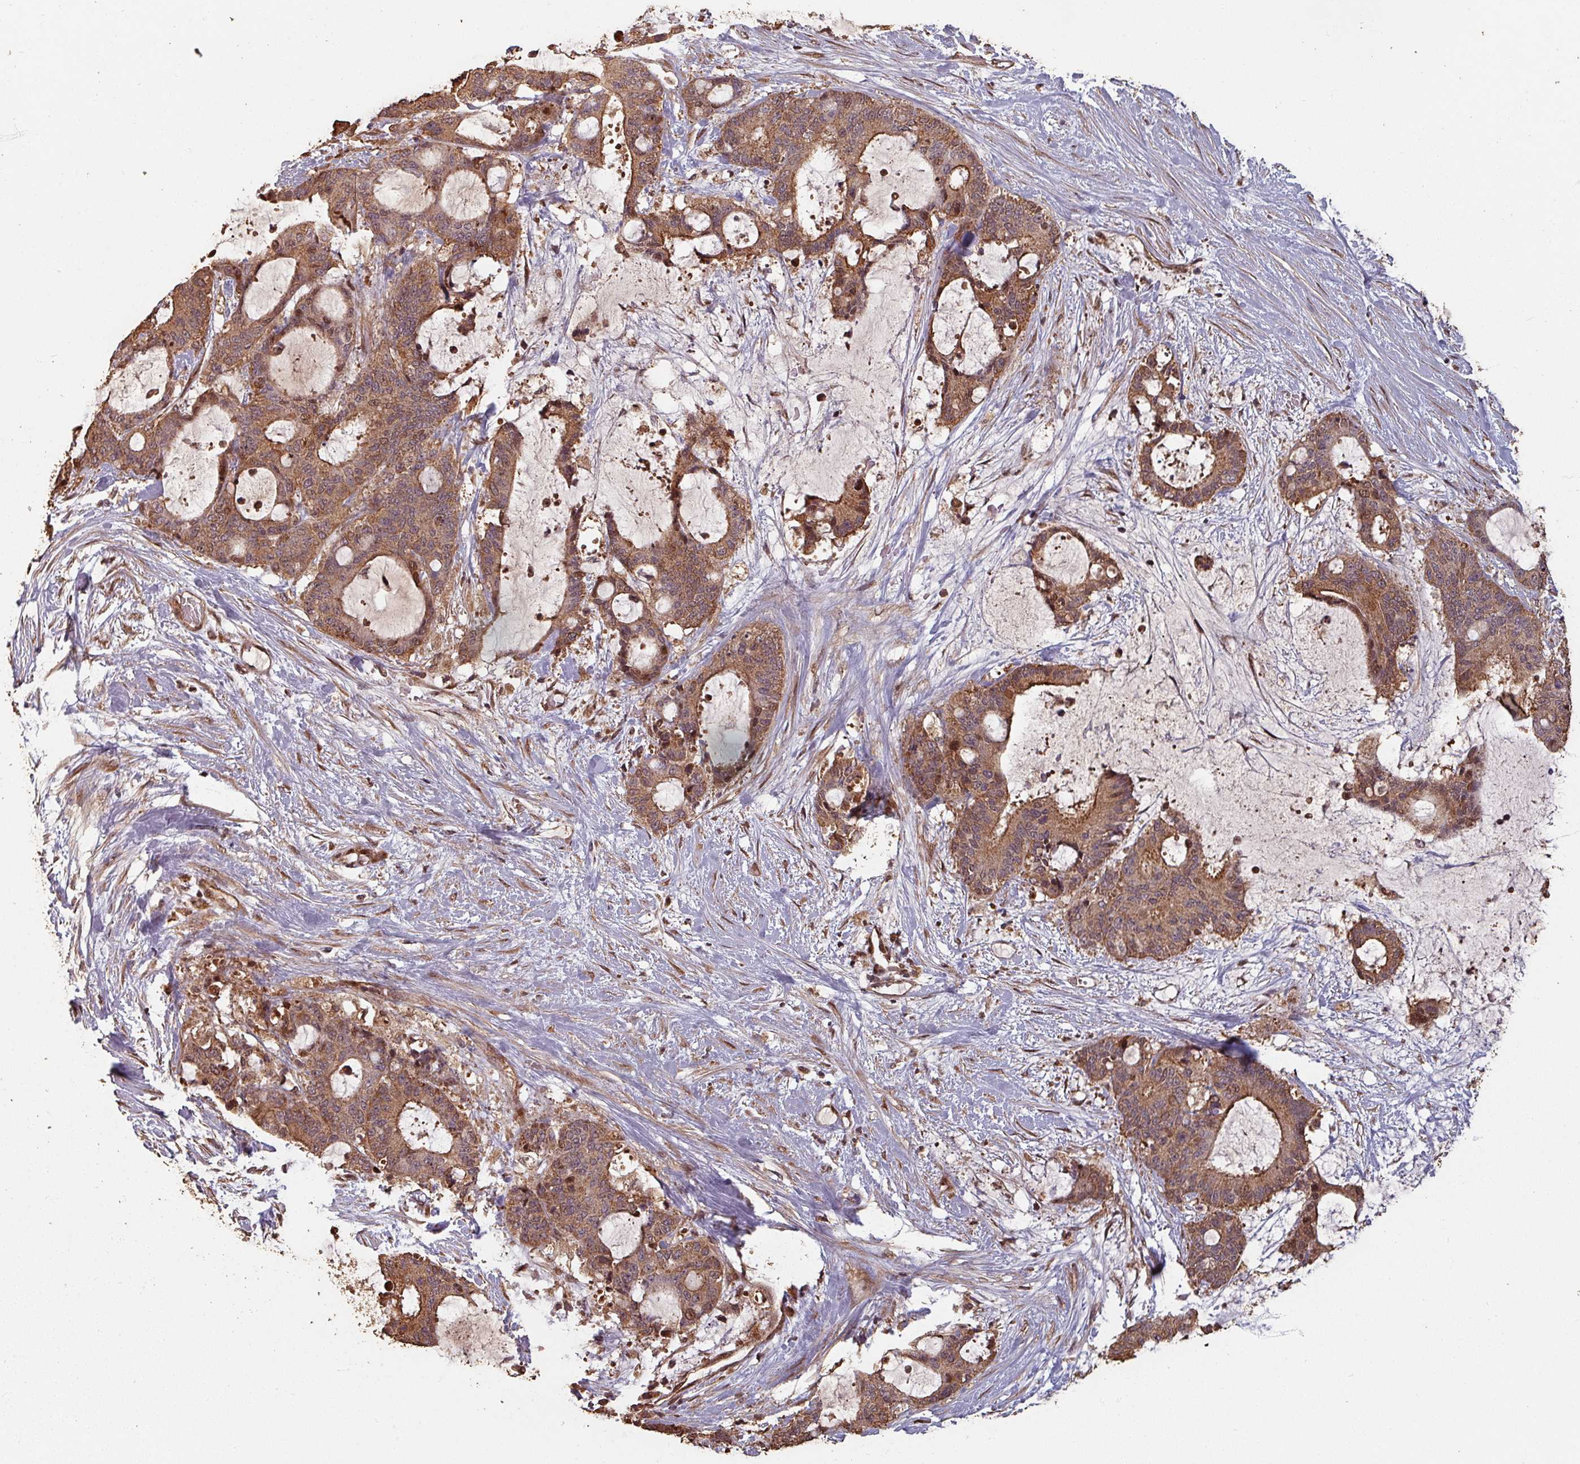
{"staining": {"intensity": "moderate", "quantity": ">75%", "location": "cytoplasmic/membranous,nuclear"}, "tissue": "liver cancer", "cell_type": "Tumor cells", "image_type": "cancer", "snomed": [{"axis": "morphology", "description": "Normal tissue, NOS"}, {"axis": "morphology", "description": "Cholangiocarcinoma"}, {"axis": "topography", "description": "Liver"}, {"axis": "topography", "description": "Peripheral nerve tissue"}], "caption": "Protein staining of liver cancer (cholangiocarcinoma) tissue shows moderate cytoplasmic/membranous and nuclear staining in approximately >75% of tumor cells.", "gene": "EID1", "patient": {"sex": "female", "age": 73}}